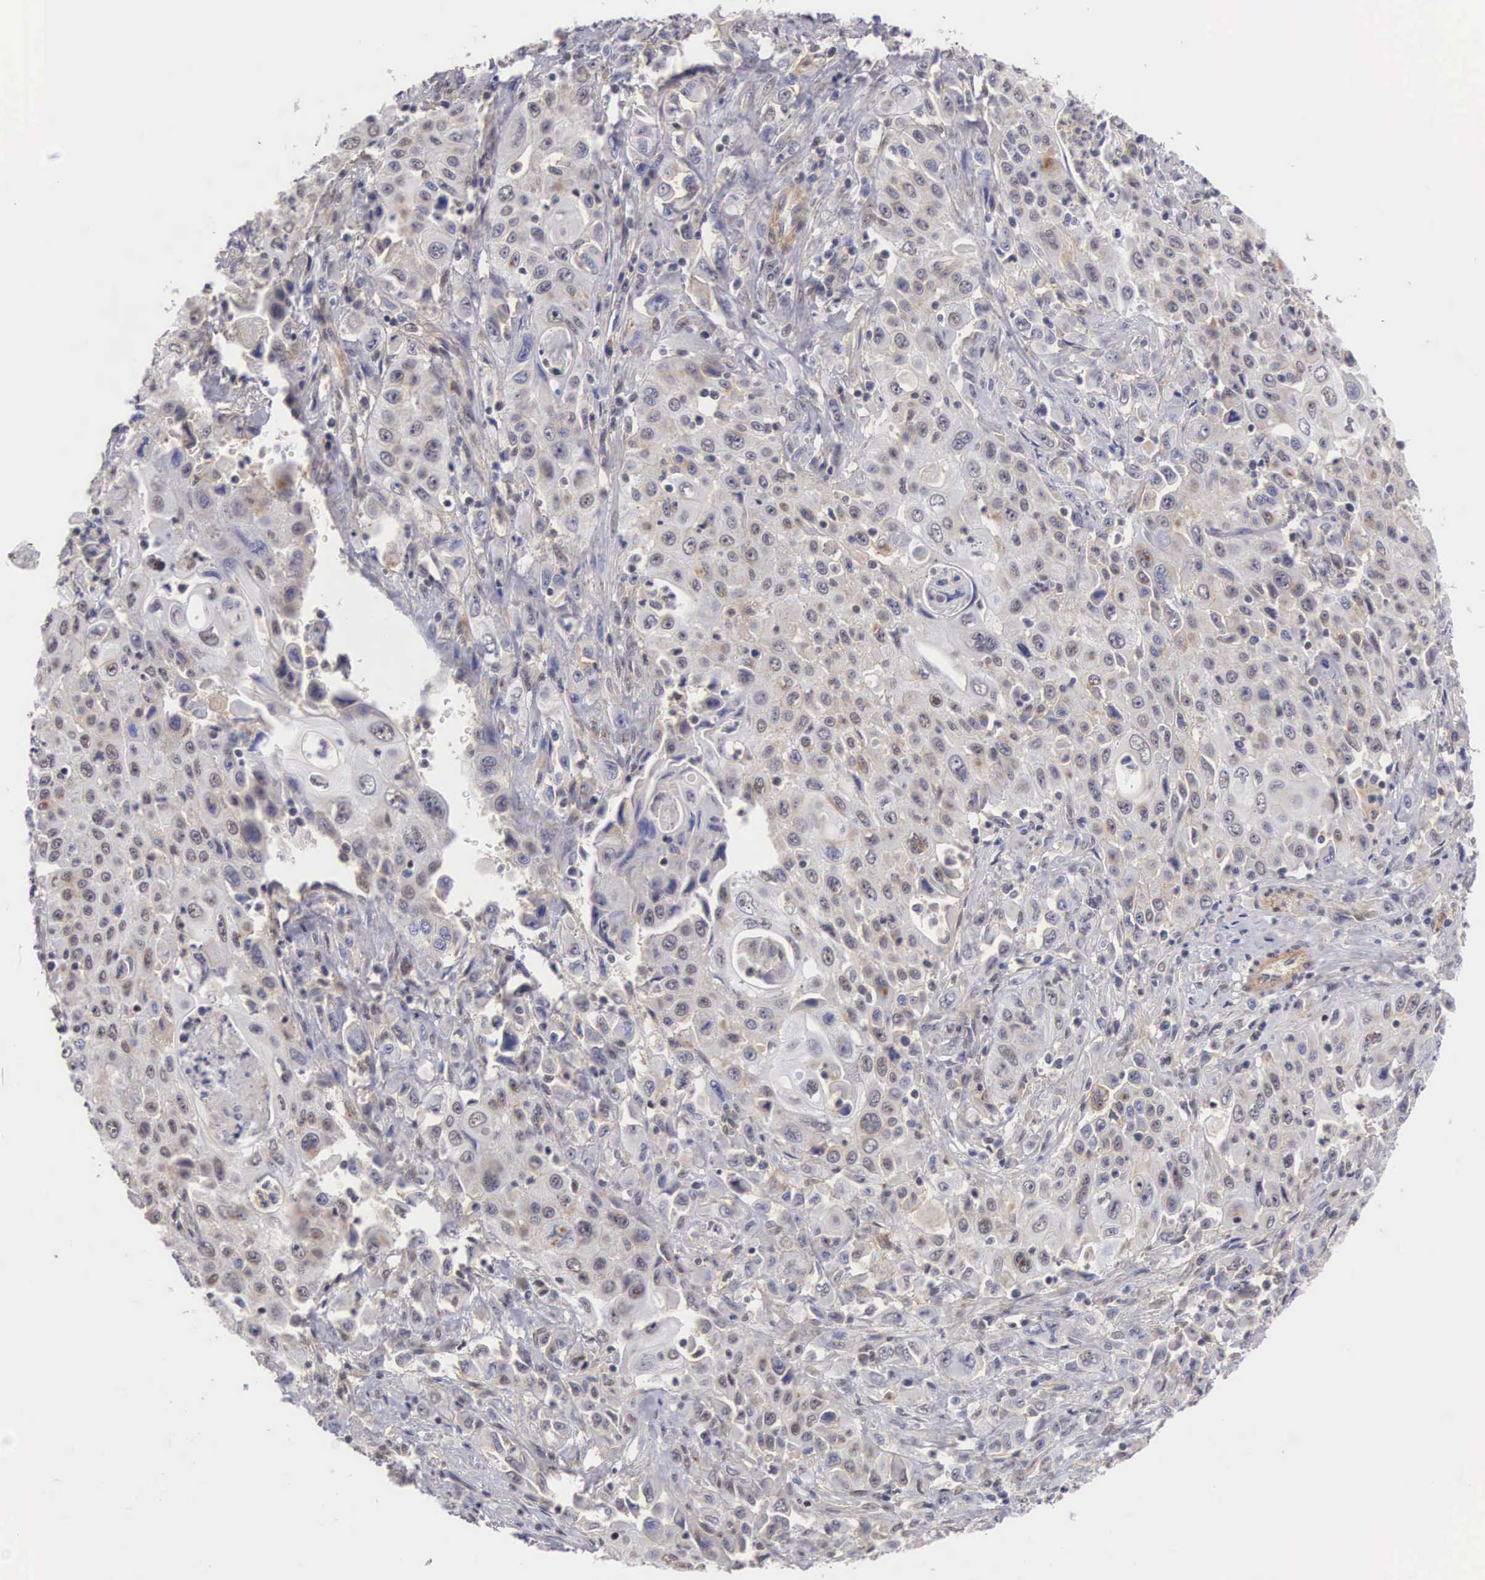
{"staining": {"intensity": "weak", "quantity": "<25%", "location": "cytoplasmic/membranous"}, "tissue": "pancreatic cancer", "cell_type": "Tumor cells", "image_type": "cancer", "snomed": [{"axis": "morphology", "description": "Adenocarcinoma, NOS"}, {"axis": "topography", "description": "Pancreas"}], "caption": "DAB (3,3'-diaminobenzidine) immunohistochemical staining of adenocarcinoma (pancreatic) demonstrates no significant positivity in tumor cells.", "gene": "NR4A2", "patient": {"sex": "male", "age": 70}}